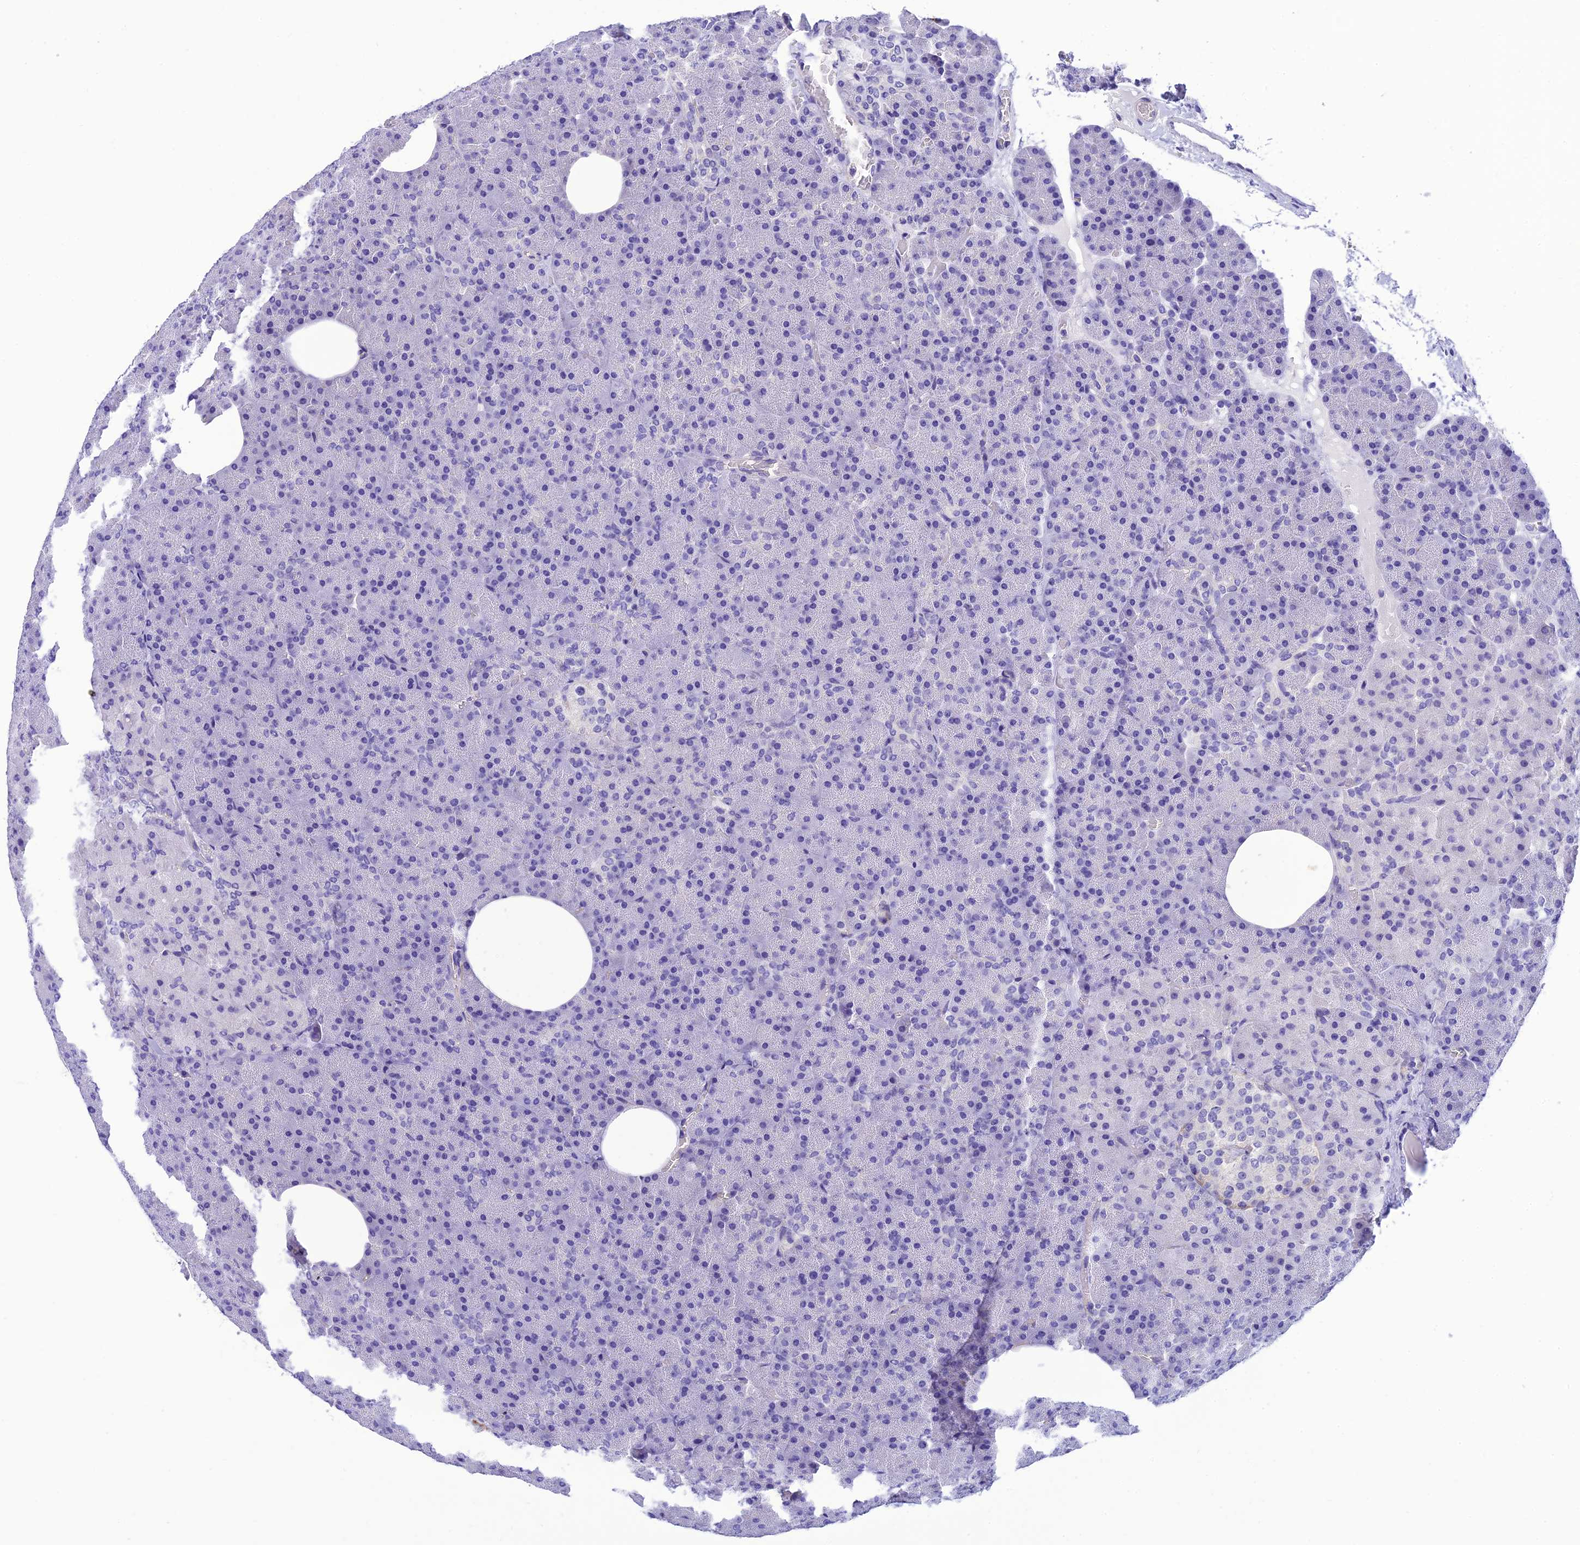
{"staining": {"intensity": "negative", "quantity": "none", "location": "none"}, "tissue": "pancreas", "cell_type": "Exocrine glandular cells", "image_type": "normal", "snomed": [{"axis": "morphology", "description": "Normal tissue, NOS"}, {"axis": "morphology", "description": "Carcinoid, malignant, NOS"}, {"axis": "topography", "description": "Pancreas"}], "caption": "The image demonstrates no staining of exocrine glandular cells in unremarkable pancreas. Brightfield microscopy of immunohistochemistry (IHC) stained with DAB (brown) and hematoxylin (blue), captured at high magnification.", "gene": "C17orf67", "patient": {"sex": "female", "age": 35}}